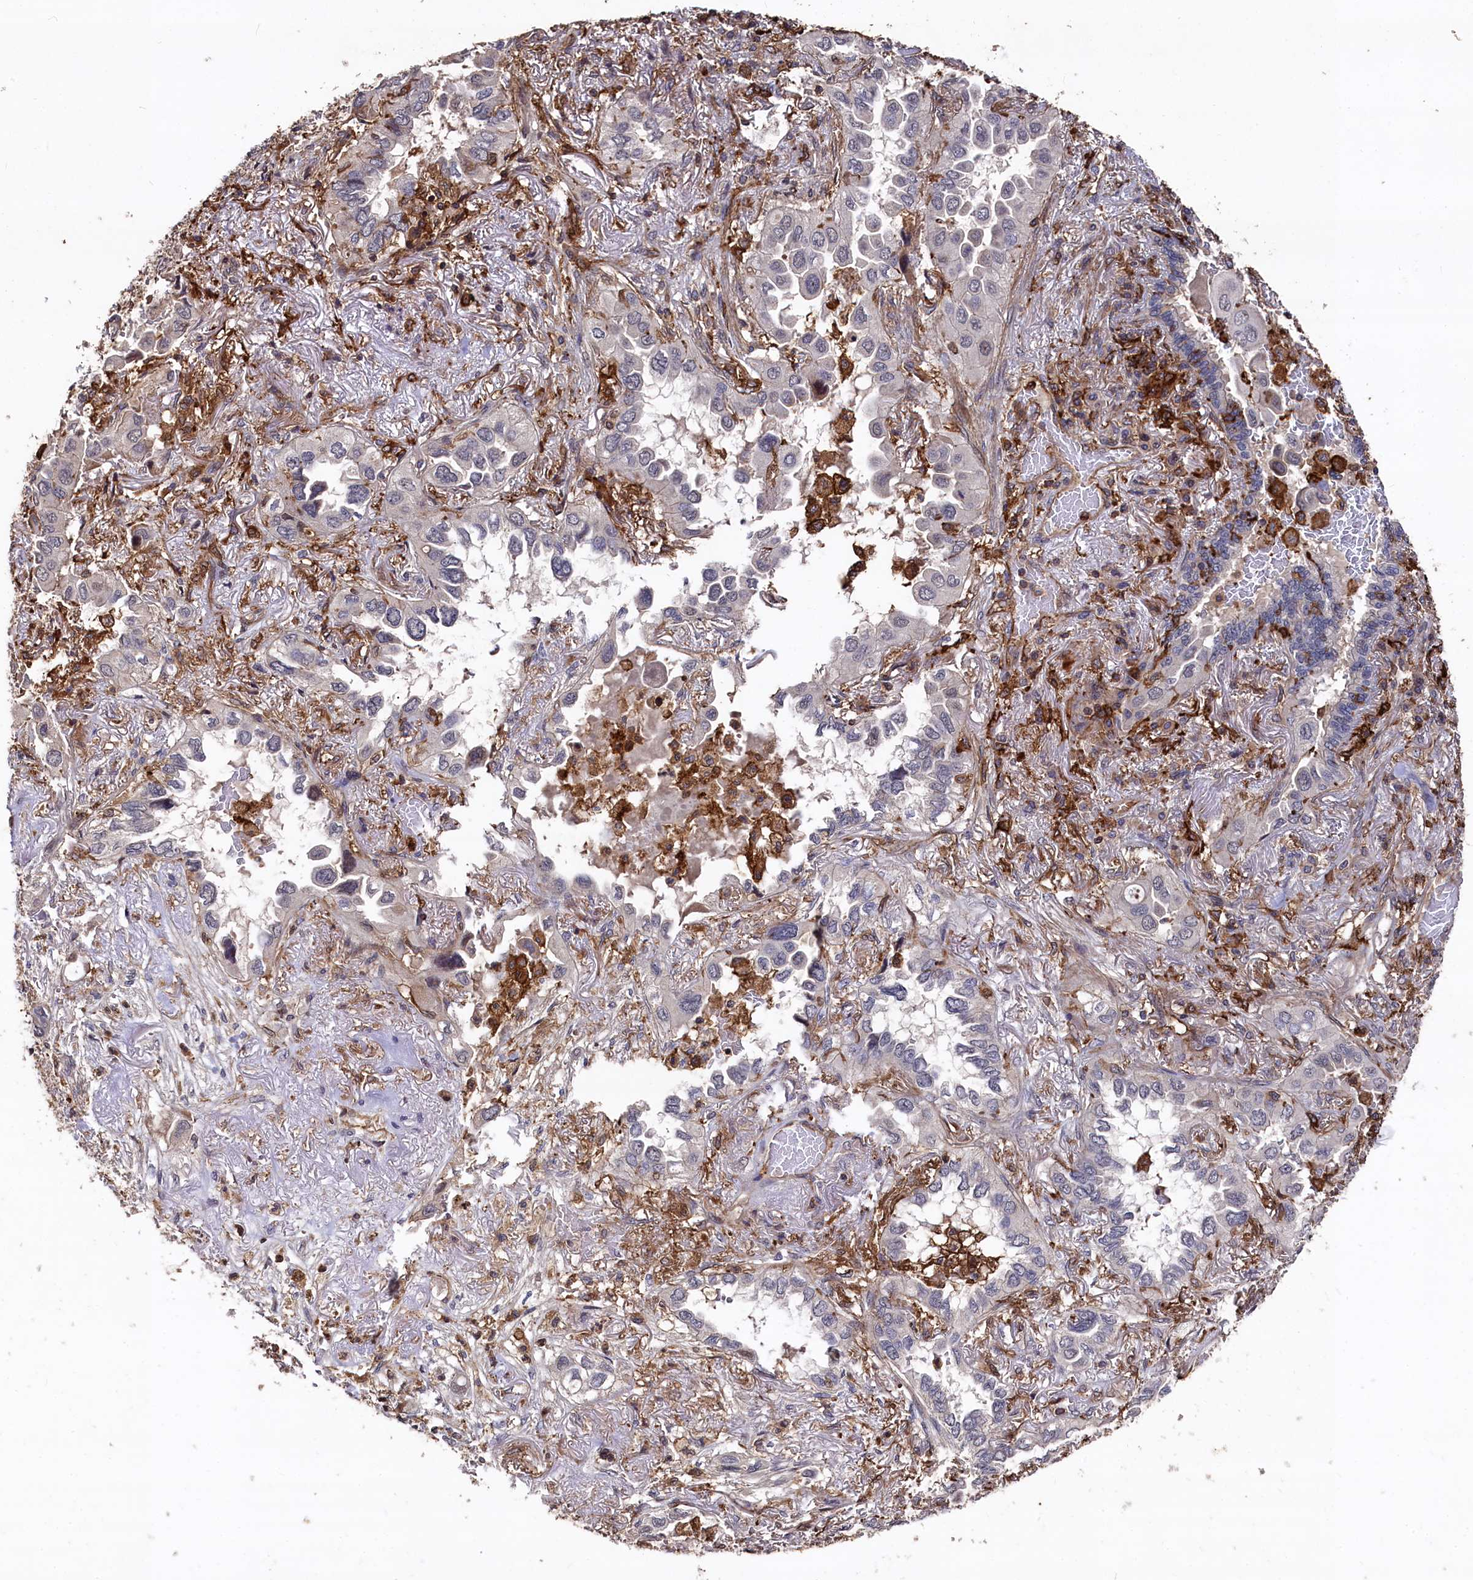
{"staining": {"intensity": "negative", "quantity": "none", "location": "none"}, "tissue": "lung cancer", "cell_type": "Tumor cells", "image_type": "cancer", "snomed": [{"axis": "morphology", "description": "Adenocarcinoma, NOS"}, {"axis": "topography", "description": "Lung"}], "caption": "High power microscopy photomicrograph of an immunohistochemistry (IHC) histopathology image of lung cancer, revealing no significant positivity in tumor cells.", "gene": "PLEKHO2", "patient": {"sex": "female", "age": 76}}